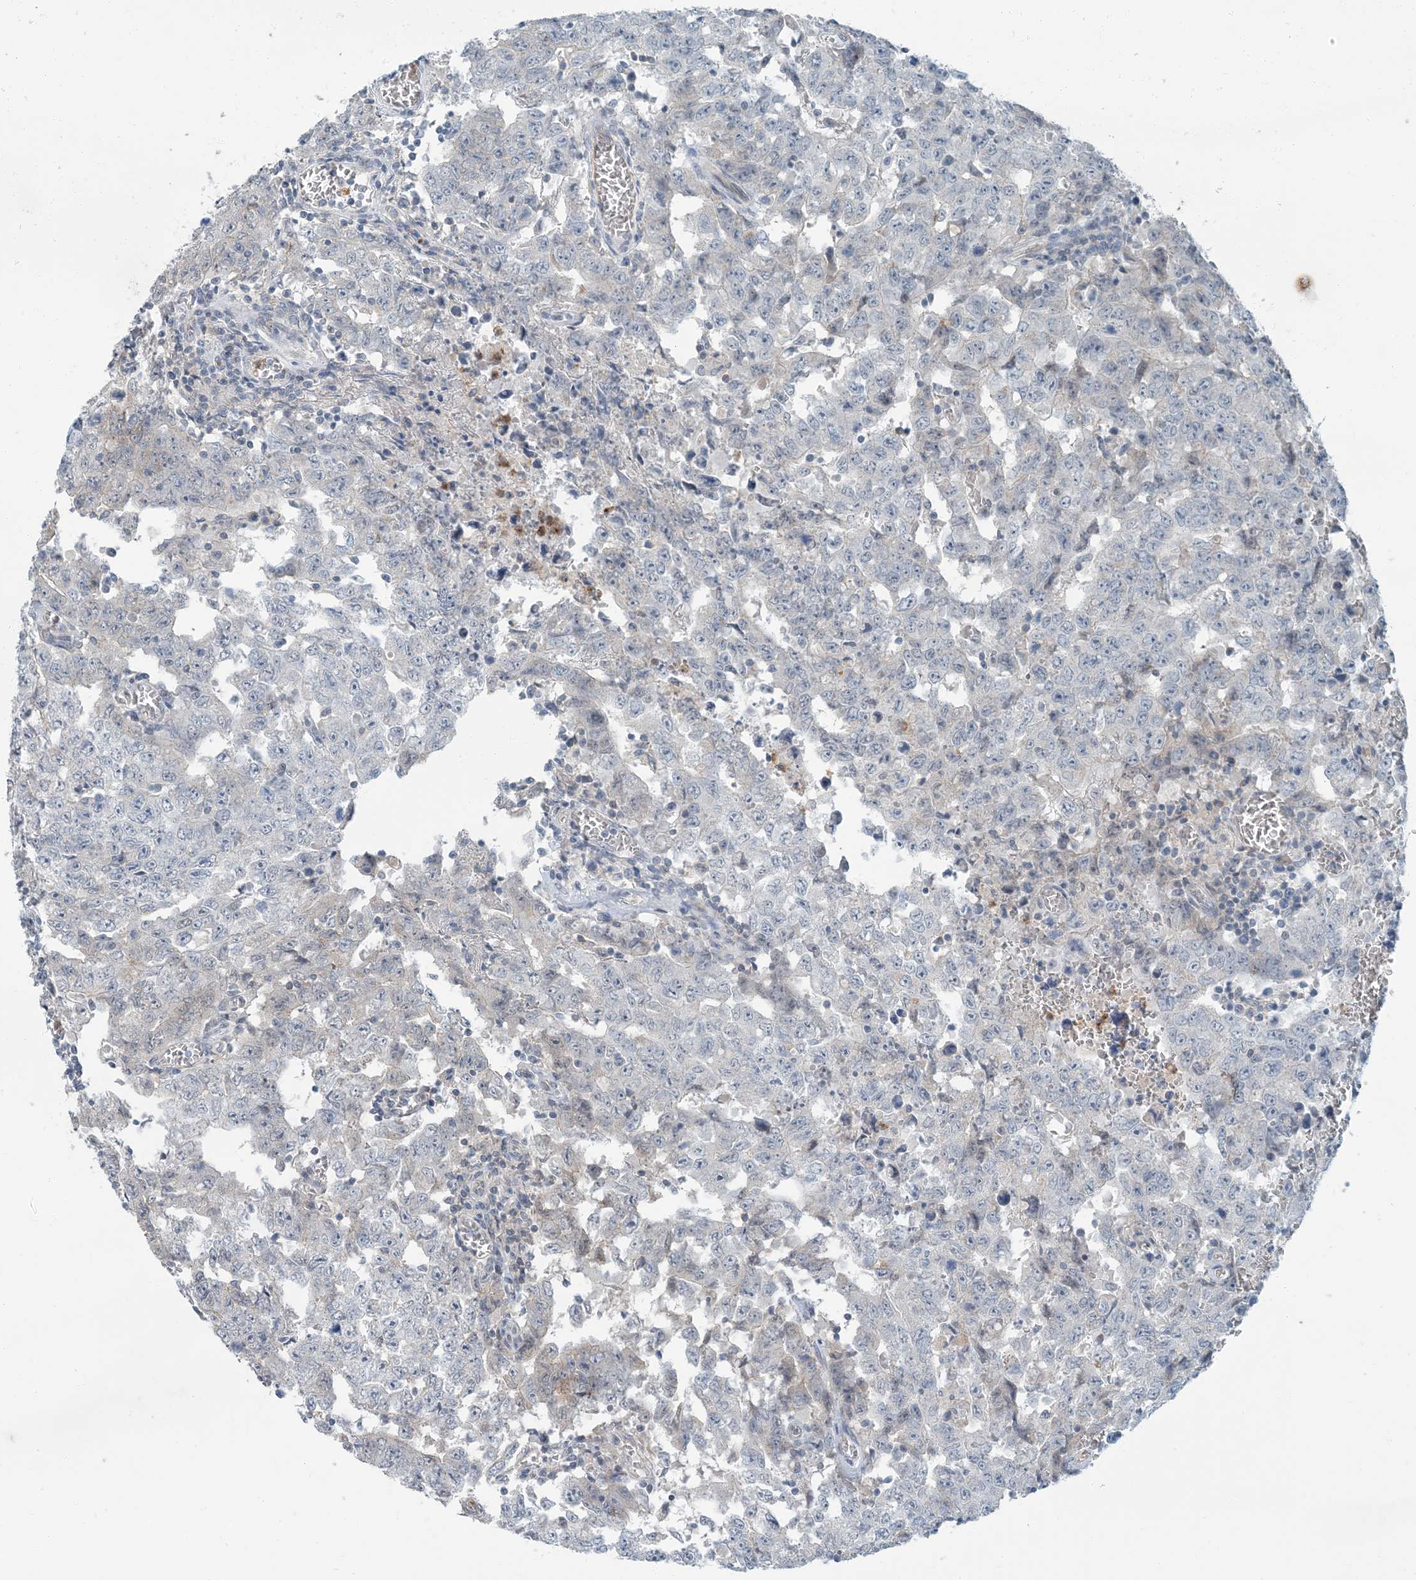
{"staining": {"intensity": "negative", "quantity": "none", "location": "none"}, "tissue": "testis cancer", "cell_type": "Tumor cells", "image_type": "cancer", "snomed": [{"axis": "morphology", "description": "Carcinoma, Embryonal, NOS"}, {"axis": "topography", "description": "Testis"}], "caption": "Embryonal carcinoma (testis) stained for a protein using immunohistochemistry (IHC) exhibits no expression tumor cells.", "gene": "EPHA4", "patient": {"sex": "male", "age": 26}}